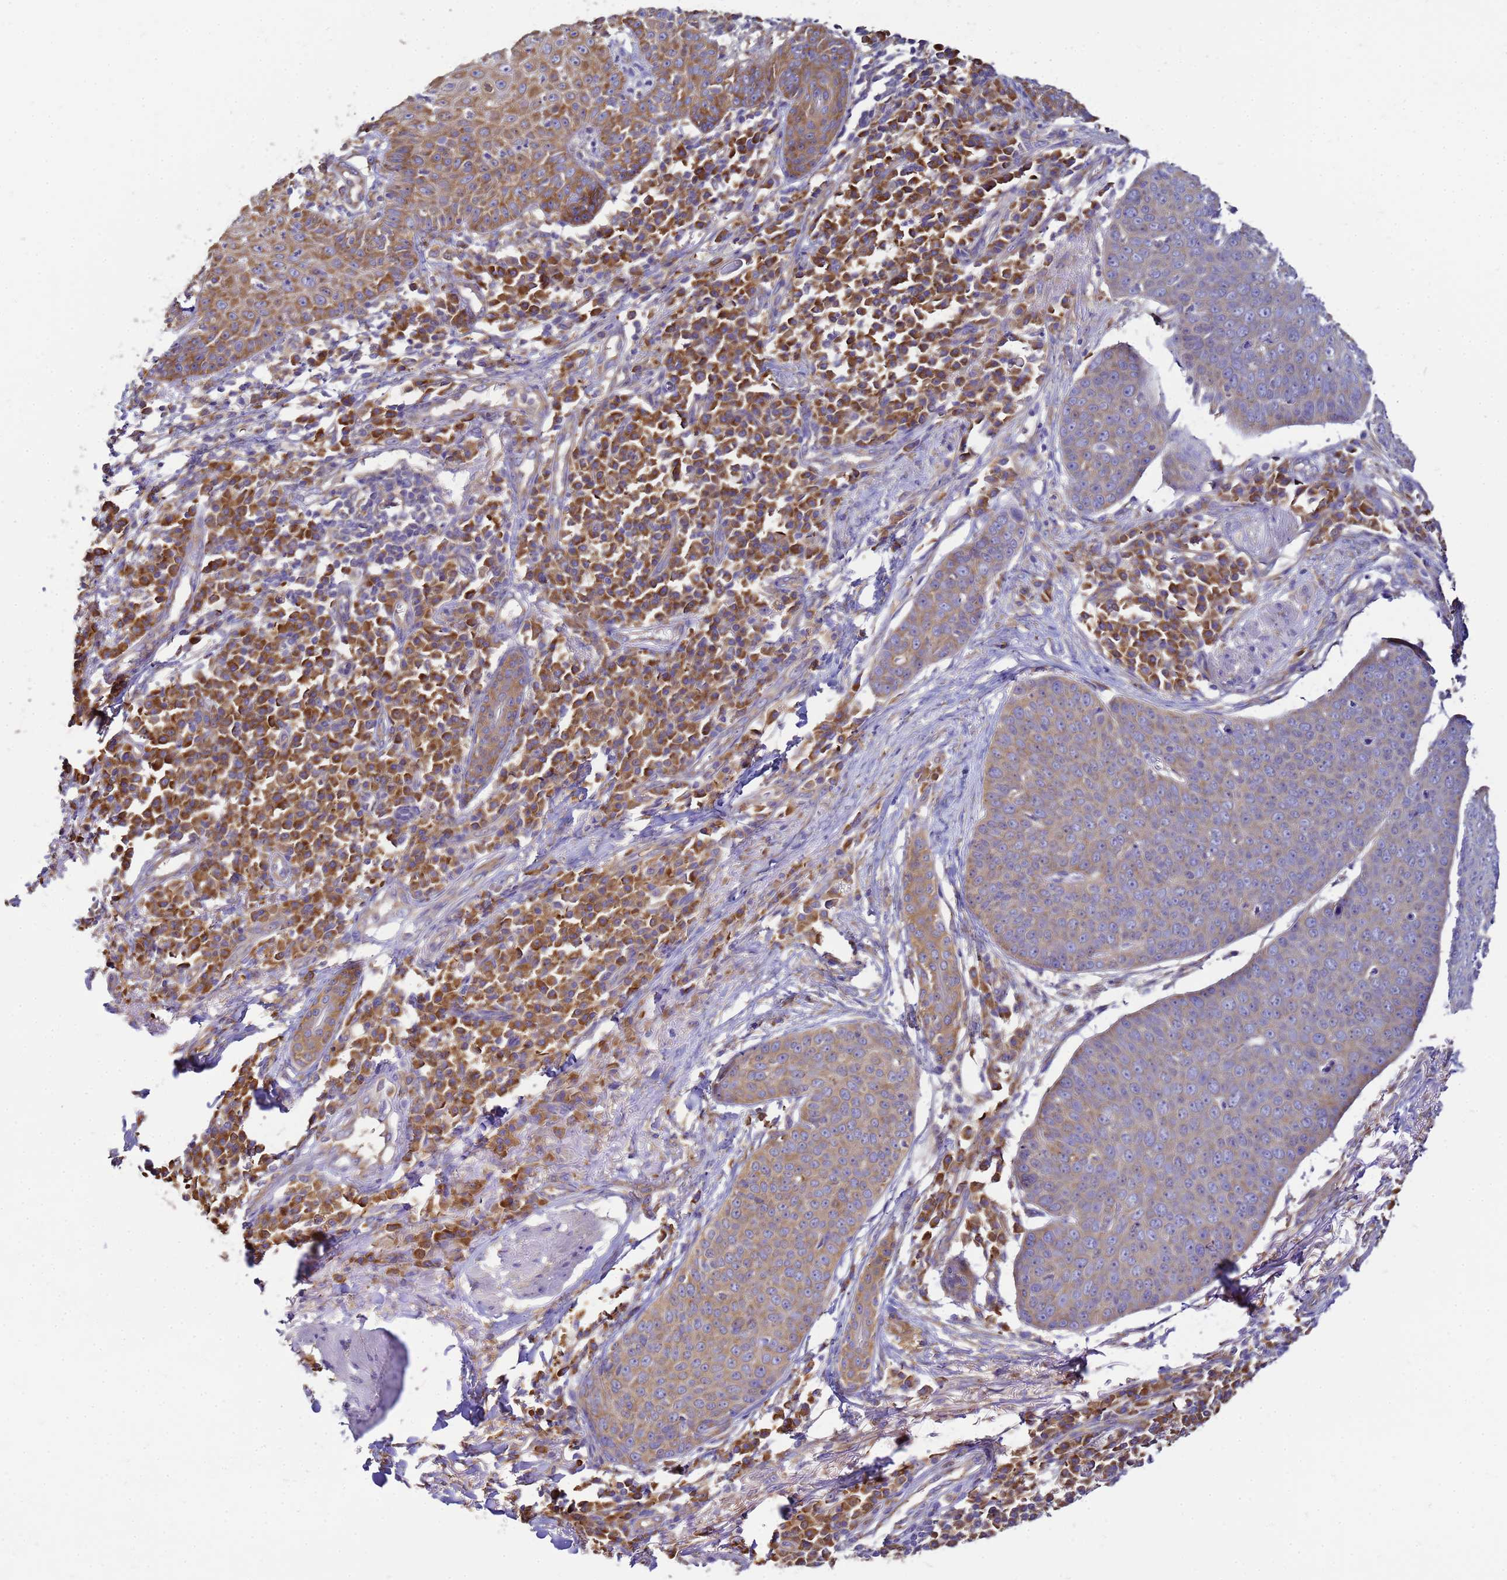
{"staining": {"intensity": "moderate", "quantity": ">75%", "location": "cytoplasmic/membranous"}, "tissue": "skin cancer", "cell_type": "Tumor cells", "image_type": "cancer", "snomed": [{"axis": "morphology", "description": "Squamous cell carcinoma, NOS"}, {"axis": "topography", "description": "Skin"}], "caption": "This is a photomicrograph of immunohistochemistry staining of skin cancer (squamous cell carcinoma), which shows moderate positivity in the cytoplasmic/membranous of tumor cells.", "gene": "NARS1", "patient": {"sex": "male", "age": 71}}